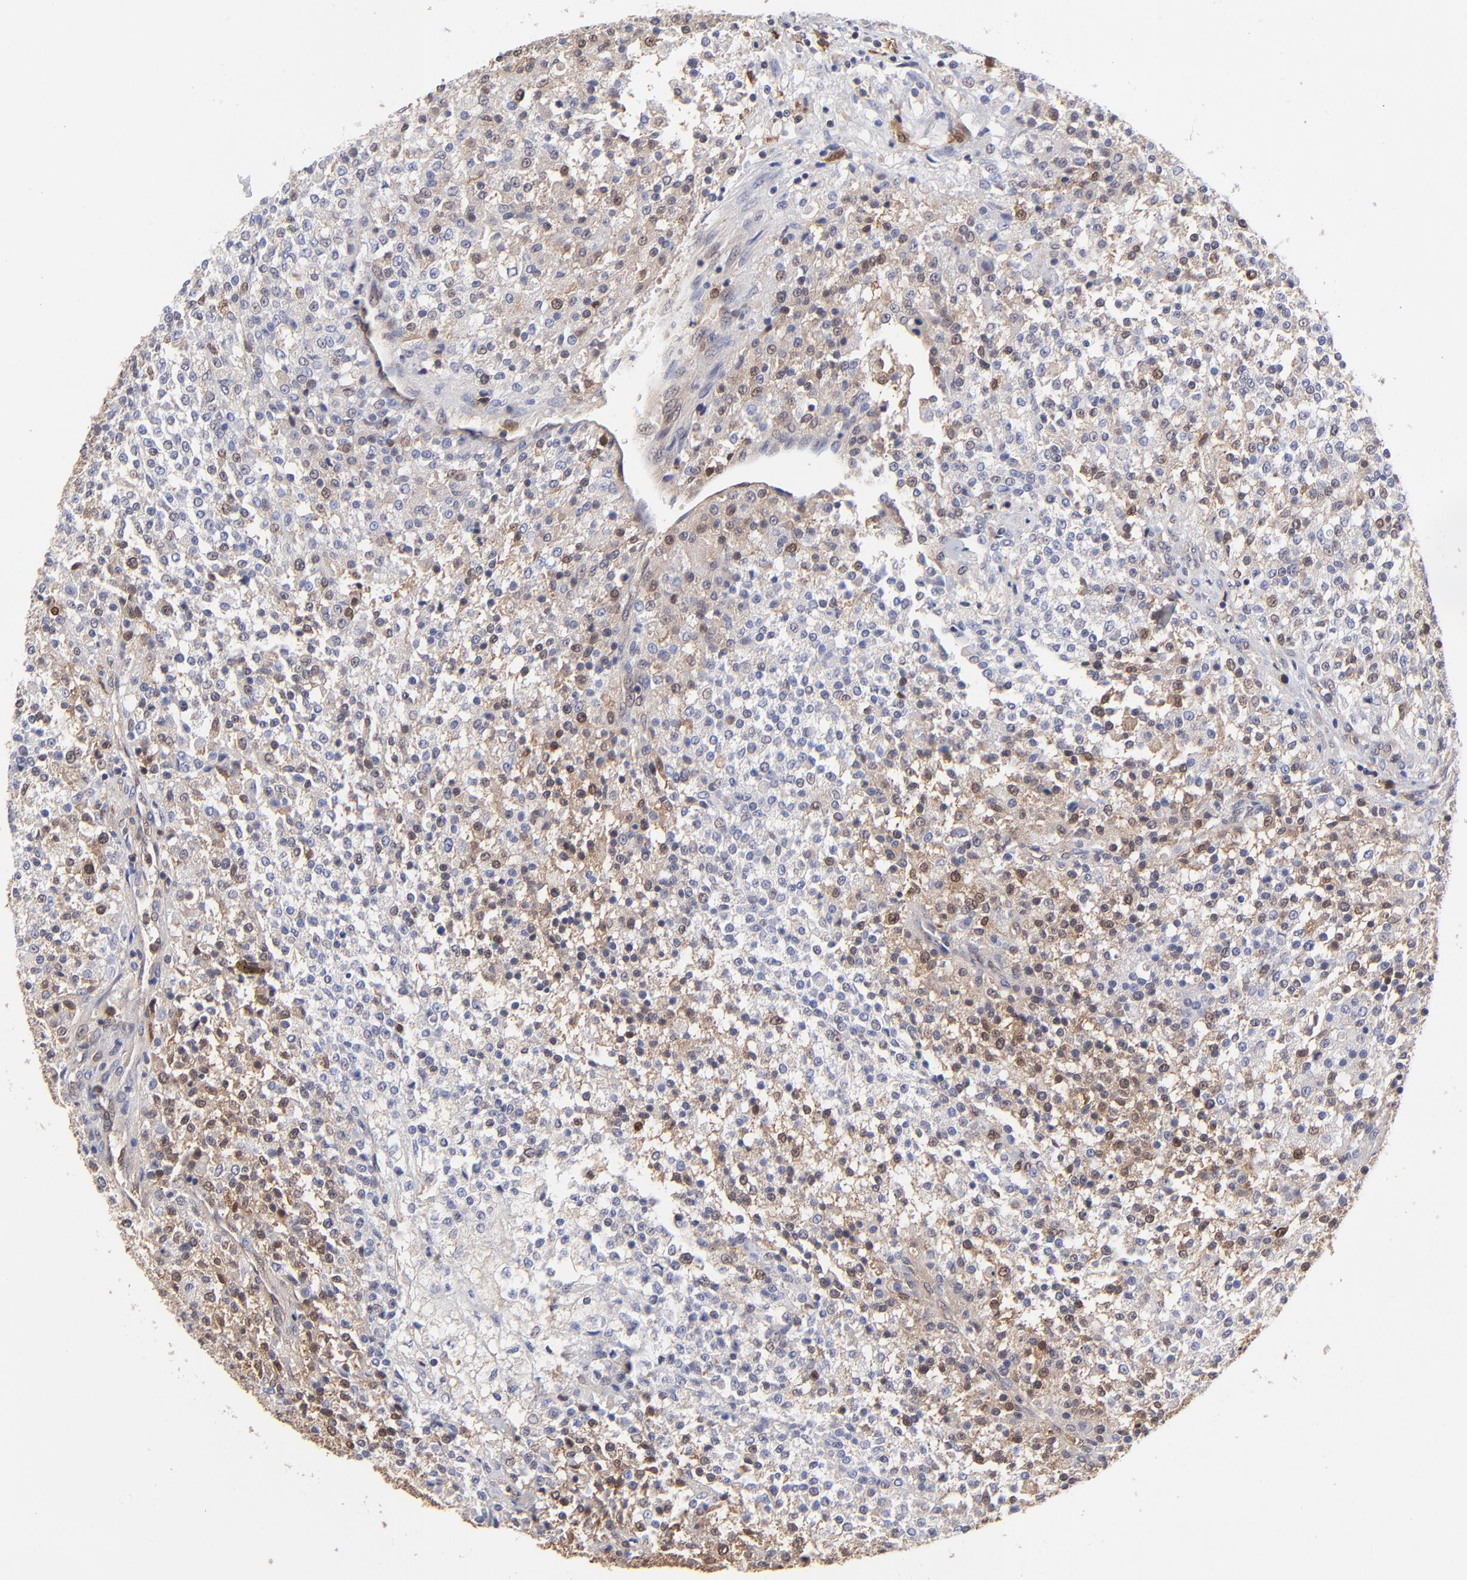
{"staining": {"intensity": "moderate", "quantity": "25%-75%", "location": "cytoplasmic/membranous,nuclear"}, "tissue": "testis cancer", "cell_type": "Tumor cells", "image_type": "cancer", "snomed": [{"axis": "morphology", "description": "Seminoma, NOS"}, {"axis": "topography", "description": "Testis"}], "caption": "Protein expression analysis of testis seminoma reveals moderate cytoplasmic/membranous and nuclear staining in approximately 25%-75% of tumor cells. Using DAB (3,3'-diaminobenzidine) (brown) and hematoxylin (blue) stains, captured at high magnification using brightfield microscopy.", "gene": "DCTPP1", "patient": {"sex": "male", "age": 59}}